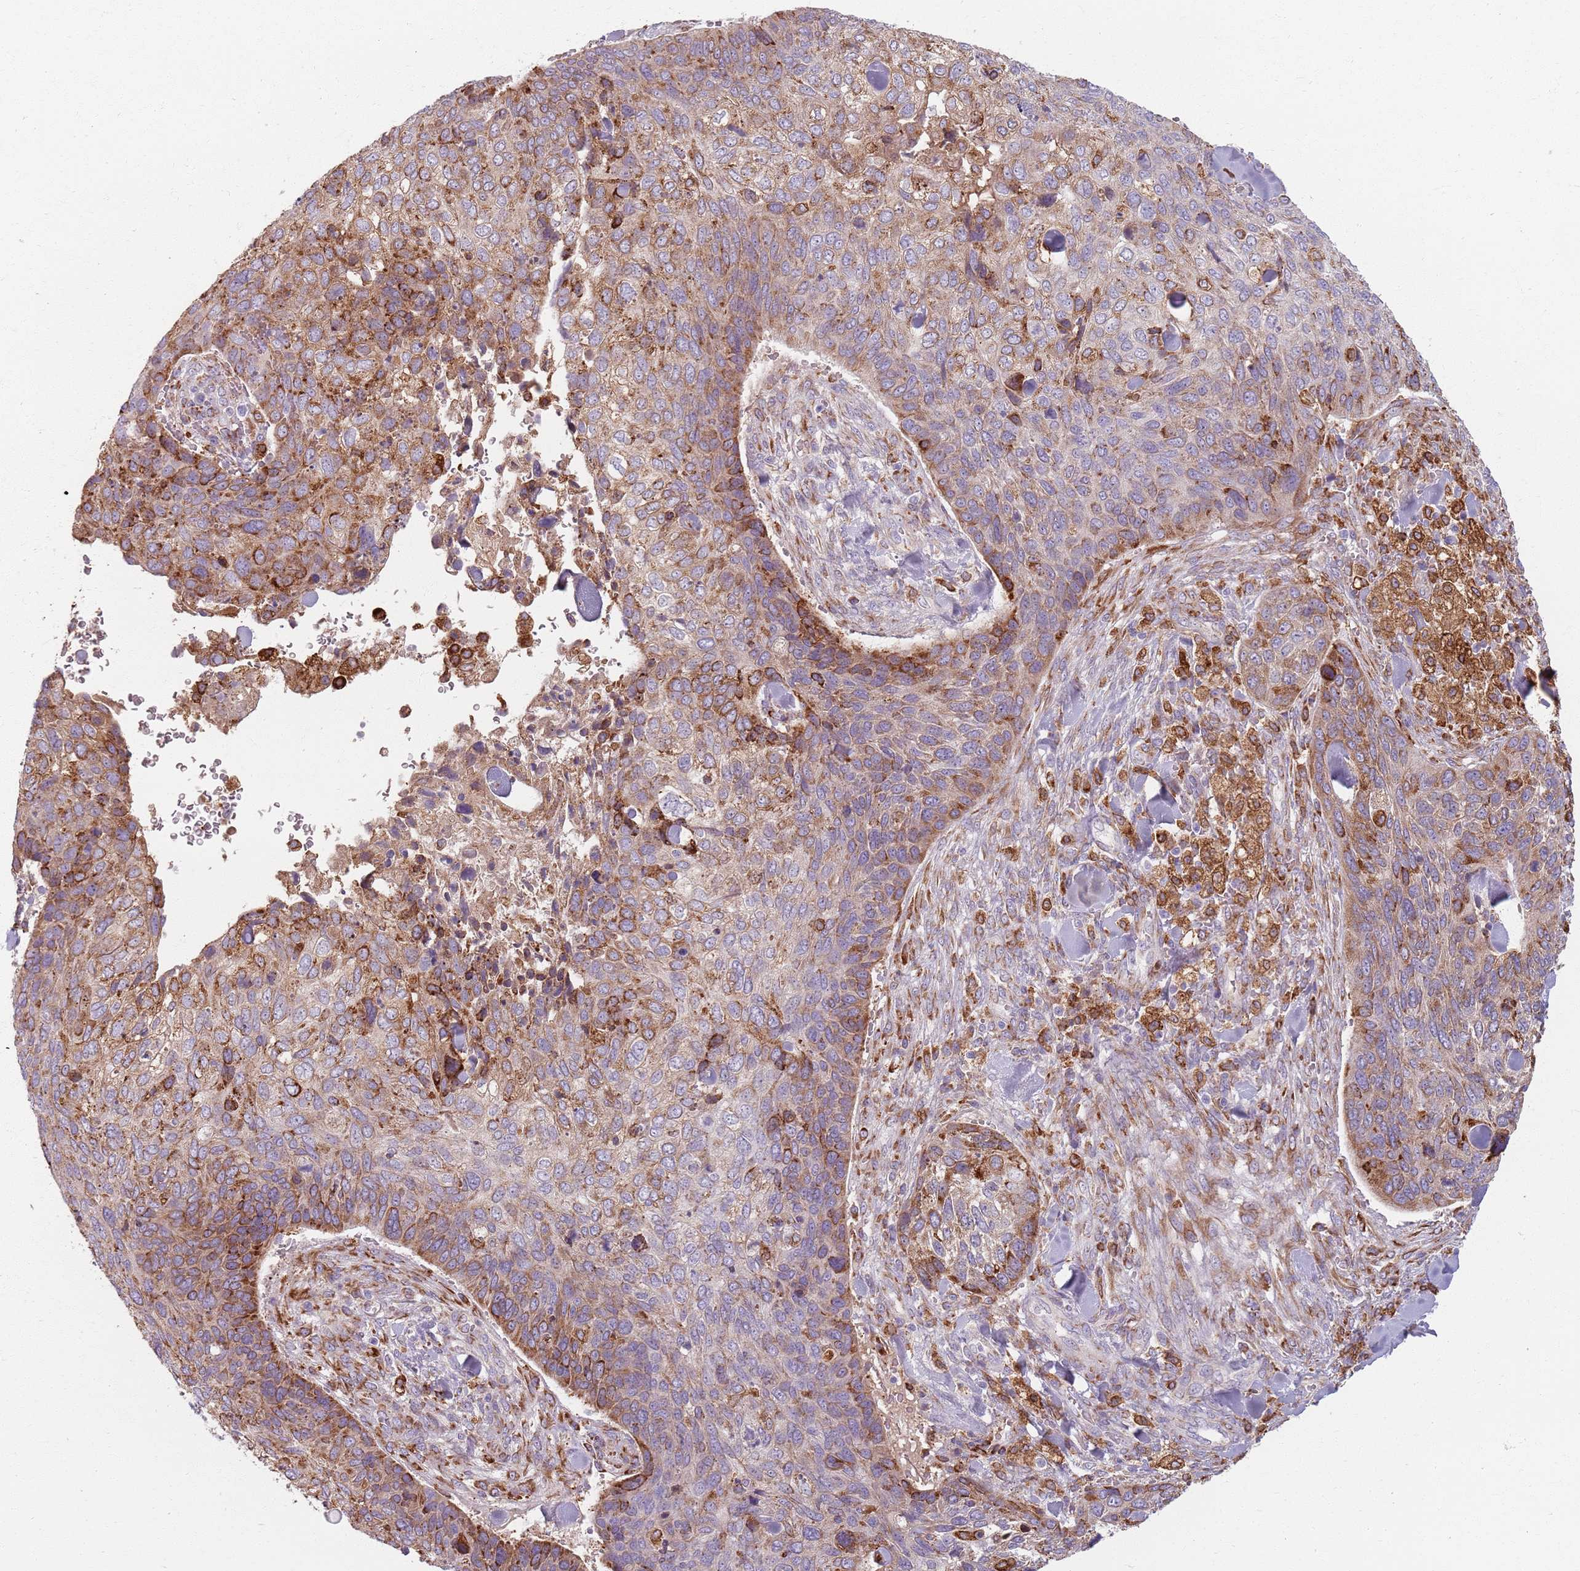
{"staining": {"intensity": "strong", "quantity": "25%-75%", "location": "cytoplasmic/membranous"}, "tissue": "skin cancer", "cell_type": "Tumor cells", "image_type": "cancer", "snomed": [{"axis": "morphology", "description": "Basal cell carcinoma"}, {"axis": "topography", "description": "Skin"}], "caption": "Tumor cells exhibit high levels of strong cytoplasmic/membranous expression in approximately 25%-75% of cells in skin cancer. The staining was performed using DAB (3,3'-diaminobenzidine), with brown indicating positive protein expression. Nuclei are stained blue with hematoxylin.", "gene": "COLGALT1", "patient": {"sex": "female", "age": 74}}